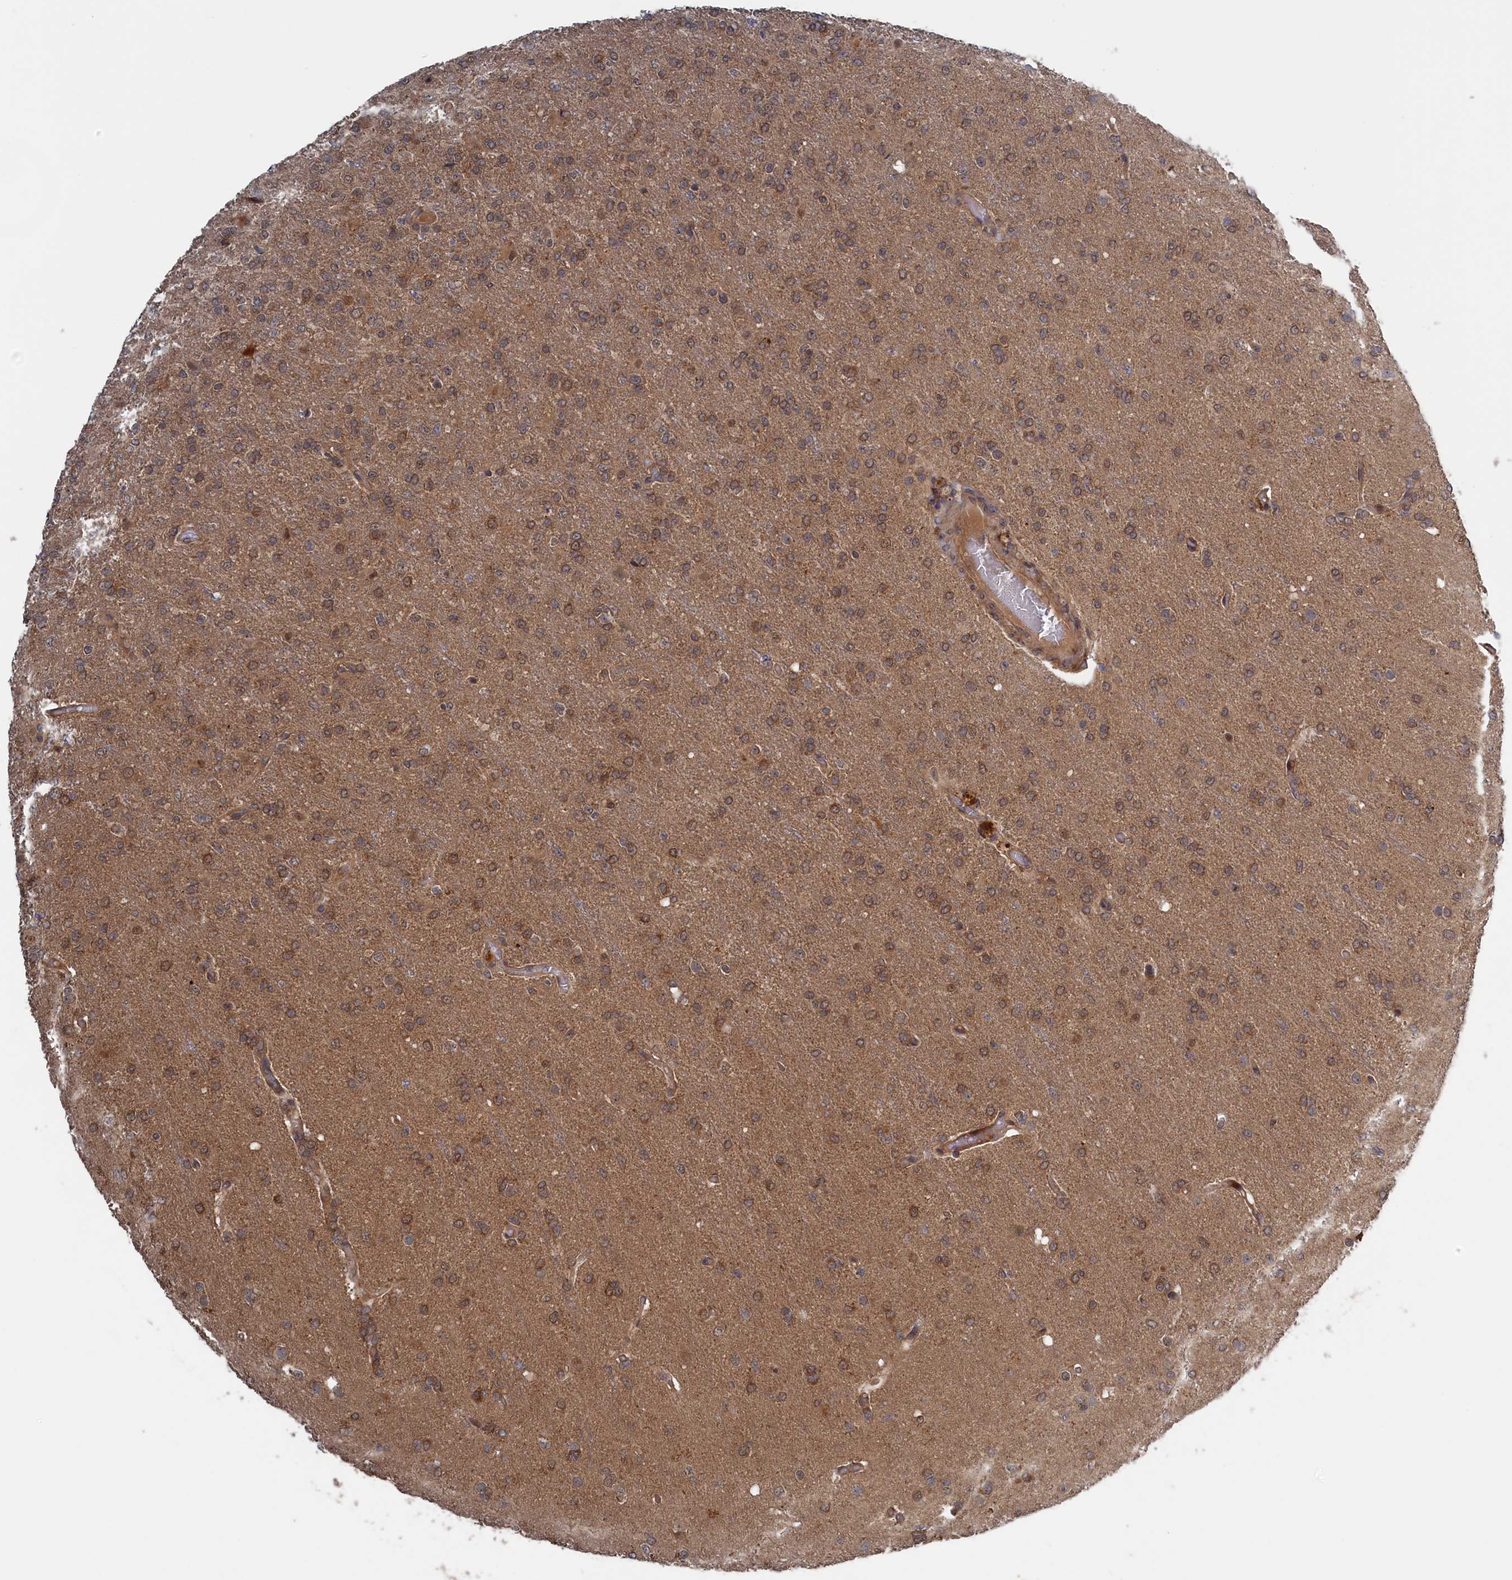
{"staining": {"intensity": "moderate", "quantity": "25%-75%", "location": "cytoplasmic/membranous,nuclear"}, "tissue": "glioma", "cell_type": "Tumor cells", "image_type": "cancer", "snomed": [{"axis": "morphology", "description": "Glioma, malignant, High grade"}, {"axis": "topography", "description": "Brain"}], "caption": "Tumor cells demonstrate medium levels of moderate cytoplasmic/membranous and nuclear expression in approximately 25%-75% of cells in human malignant high-grade glioma.", "gene": "ELOVL6", "patient": {"sex": "female", "age": 74}}